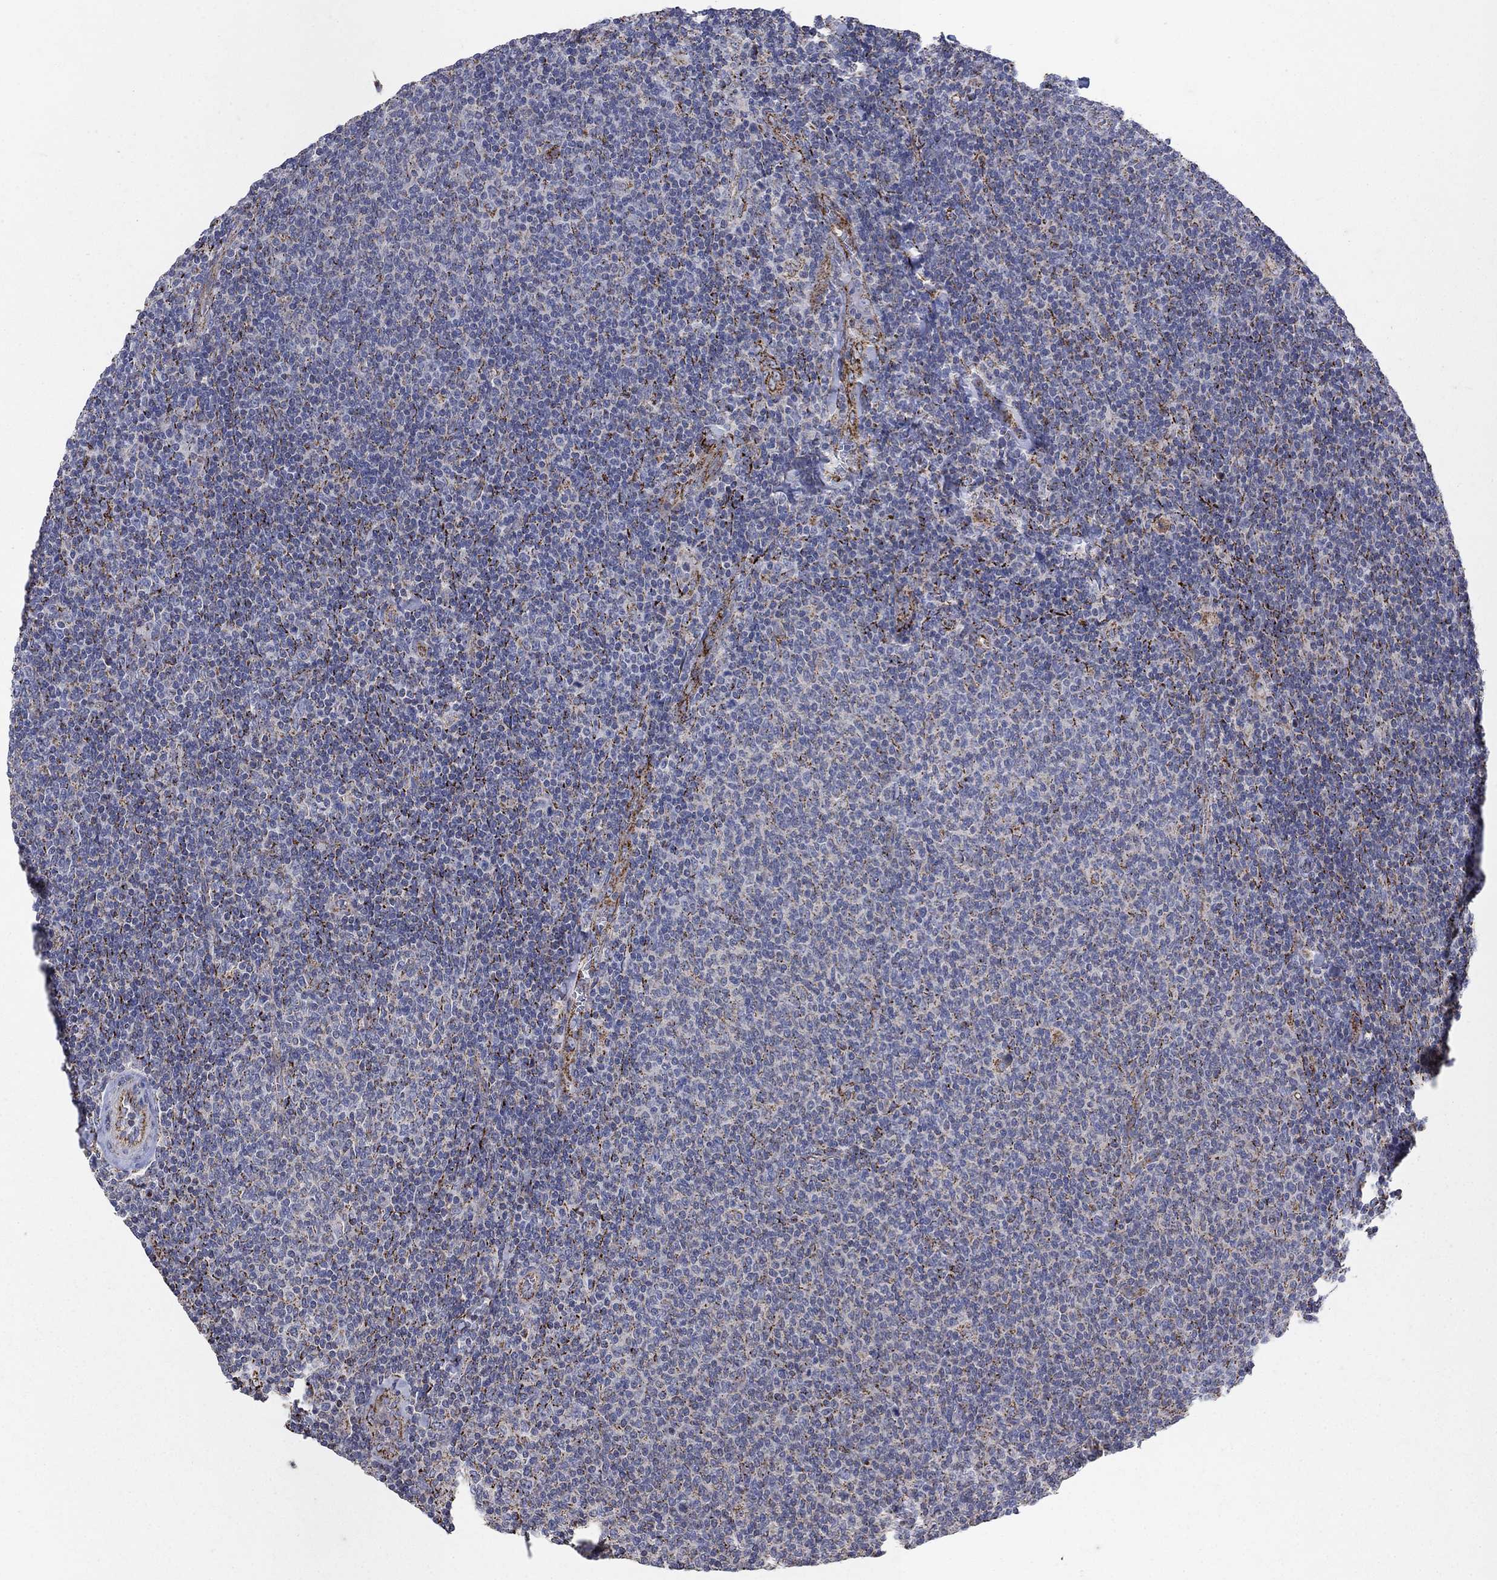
{"staining": {"intensity": "strong", "quantity": "<25%", "location": "cytoplasmic/membranous"}, "tissue": "lymphoma", "cell_type": "Tumor cells", "image_type": "cancer", "snomed": [{"axis": "morphology", "description": "Malignant lymphoma, non-Hodgkin's type, Low grade"}, {"axis": "topography", "description": "Lymph node"}], "caption": "The photomicrograph exhibits a brown stain indicating the presence of a protein in the cytoplasmic/membranous of tumor cells in low-grade malignant lymphoma, non-Hodgkin's type.", "gene": "PNPLA2", "patient": {"sex": "male", "age": 52}}